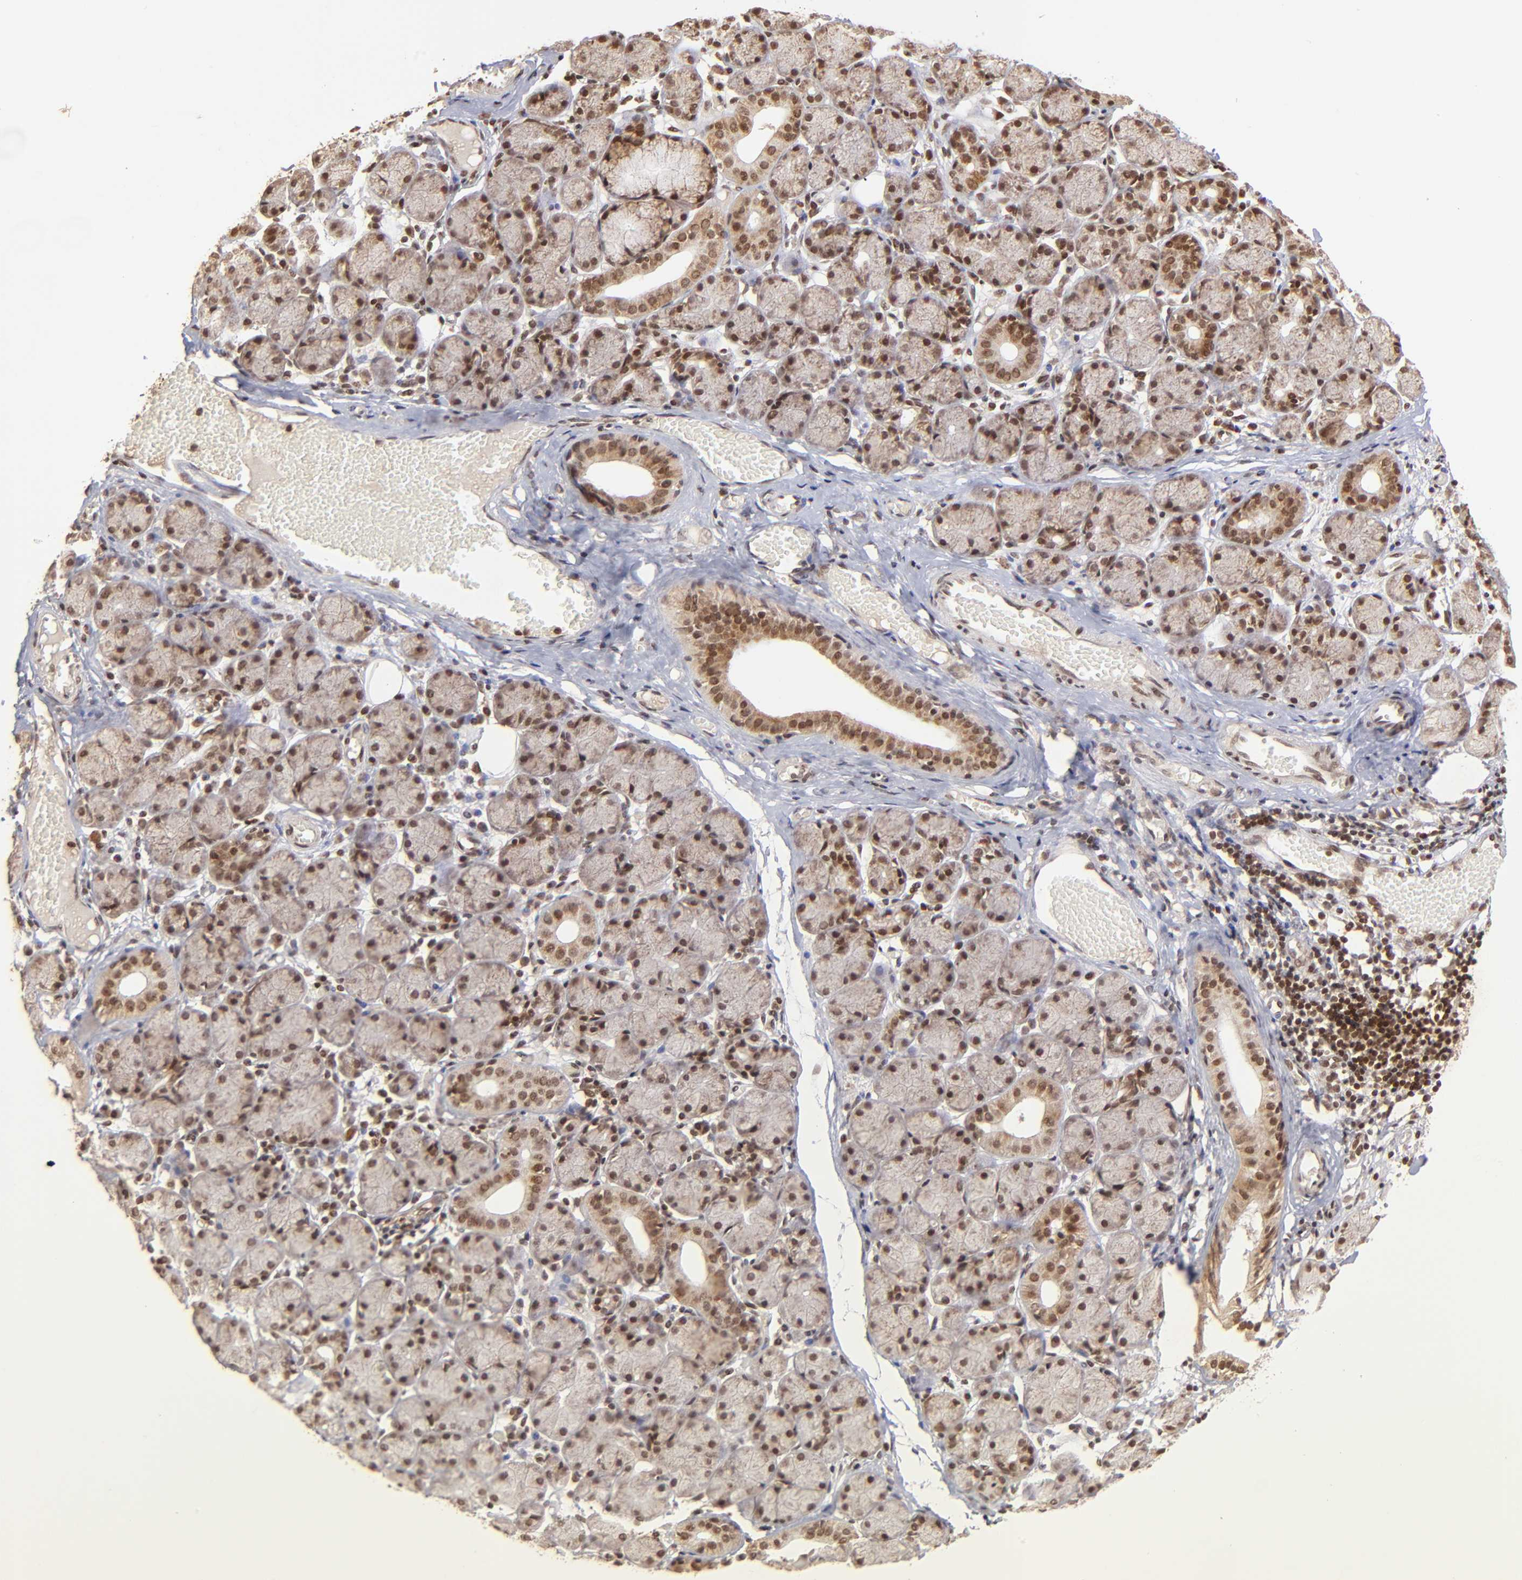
{"staining": {"intensity": "weak", "quantity": "25%-75%", "location": "cytoplasmic/membranous,nuclear"}, "tissue": "salivary gland", "cell_type": "Glandular cells", "image_type": "normal", "snomed": [{"axis": "morphology", "description": "Normal tissue, NOS"}, {"axis": "topography", "description": "Salivary gland"}], "caption": "Immunohistochemical staining of normal human salivary gland exhibits 25%-75% levels of weak cytoplasmic/membranous,nuclear protein positivity in approximately 25%-75% of glandular cells.", "gene": "MED15", "patient": {"sex": "female", "age": 24}}